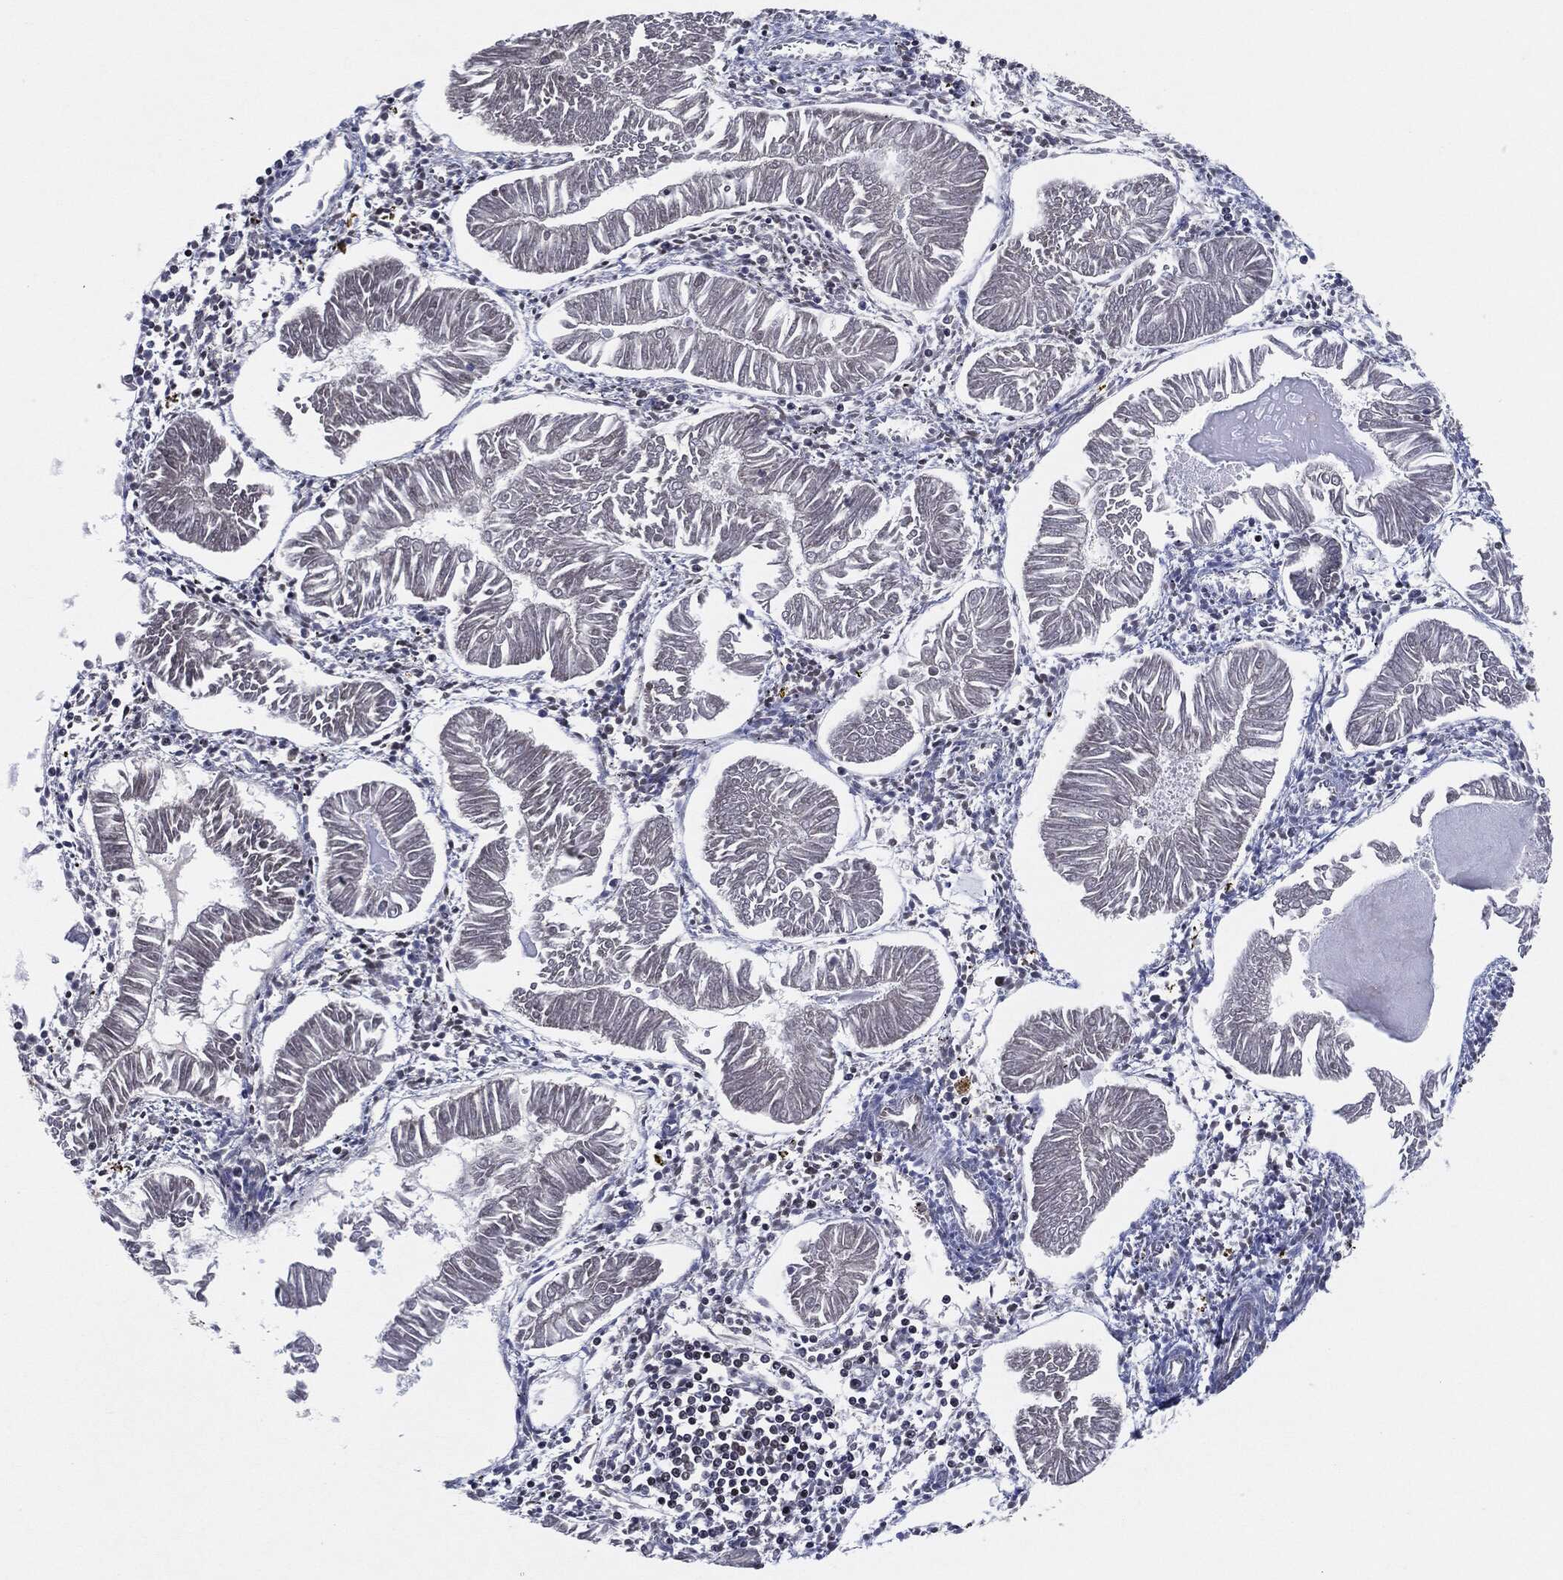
{"staining": {"intensity": "negative", "quantity": "none", "location": "none"}, "tissue": "endometrial cancer", "cell_type": "Tumor cells", "image_type": "cancer", "snomed": [{"axis": "morphology", "description": "Adenocarcinoma, NOS"}, {"axis": "topography", "description": "Endometrium"}], "caption": "An immunohistochemistry (IHC) photomicrograph of endometrial cancer (adenocarcinoma) is shown. There is no staining in tumor cells of endometrial cancer (adenocarcinoma). (IHC, brightfield microscopy, high magnification).", "gene": "EIF2S2", "patient": {"sex": "female", "age": 53}}